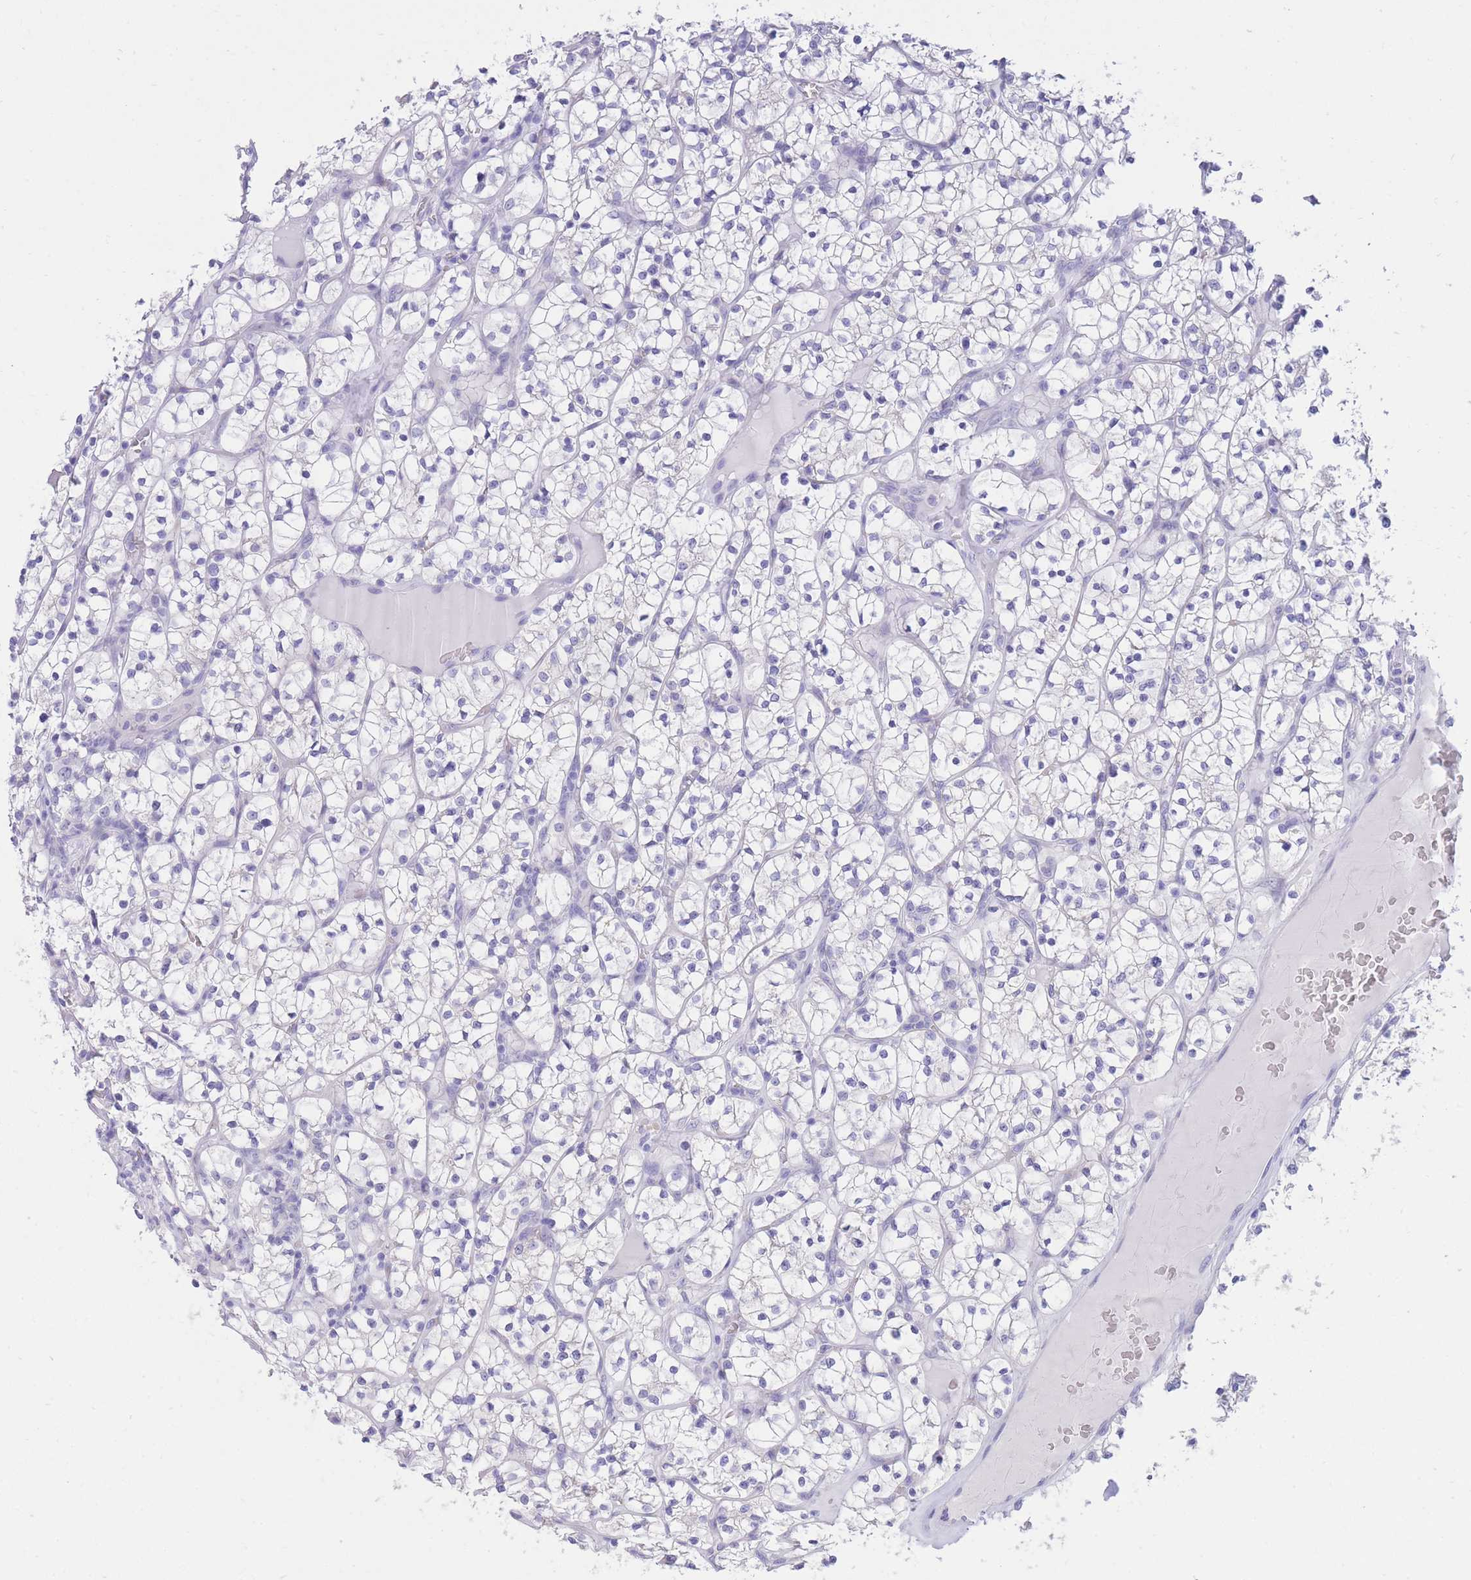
{"staining": {"intensity": "negative", "quantity": "none", "location": "none"}, "tissue": "renal cancer", "cell_type": "Tumor cells", "image_type": "cancer", "snomed": [{"axis": "morphology", "description": "Adenocarcinoma, NOS"}, {"axis": "topography", "description": "Kidney"}], "caption": "The micrograph reveals no staining of tumor cells in renal cancer.", "gene": "SSUH2", "patient": {"sex": "female", "age": 64}}